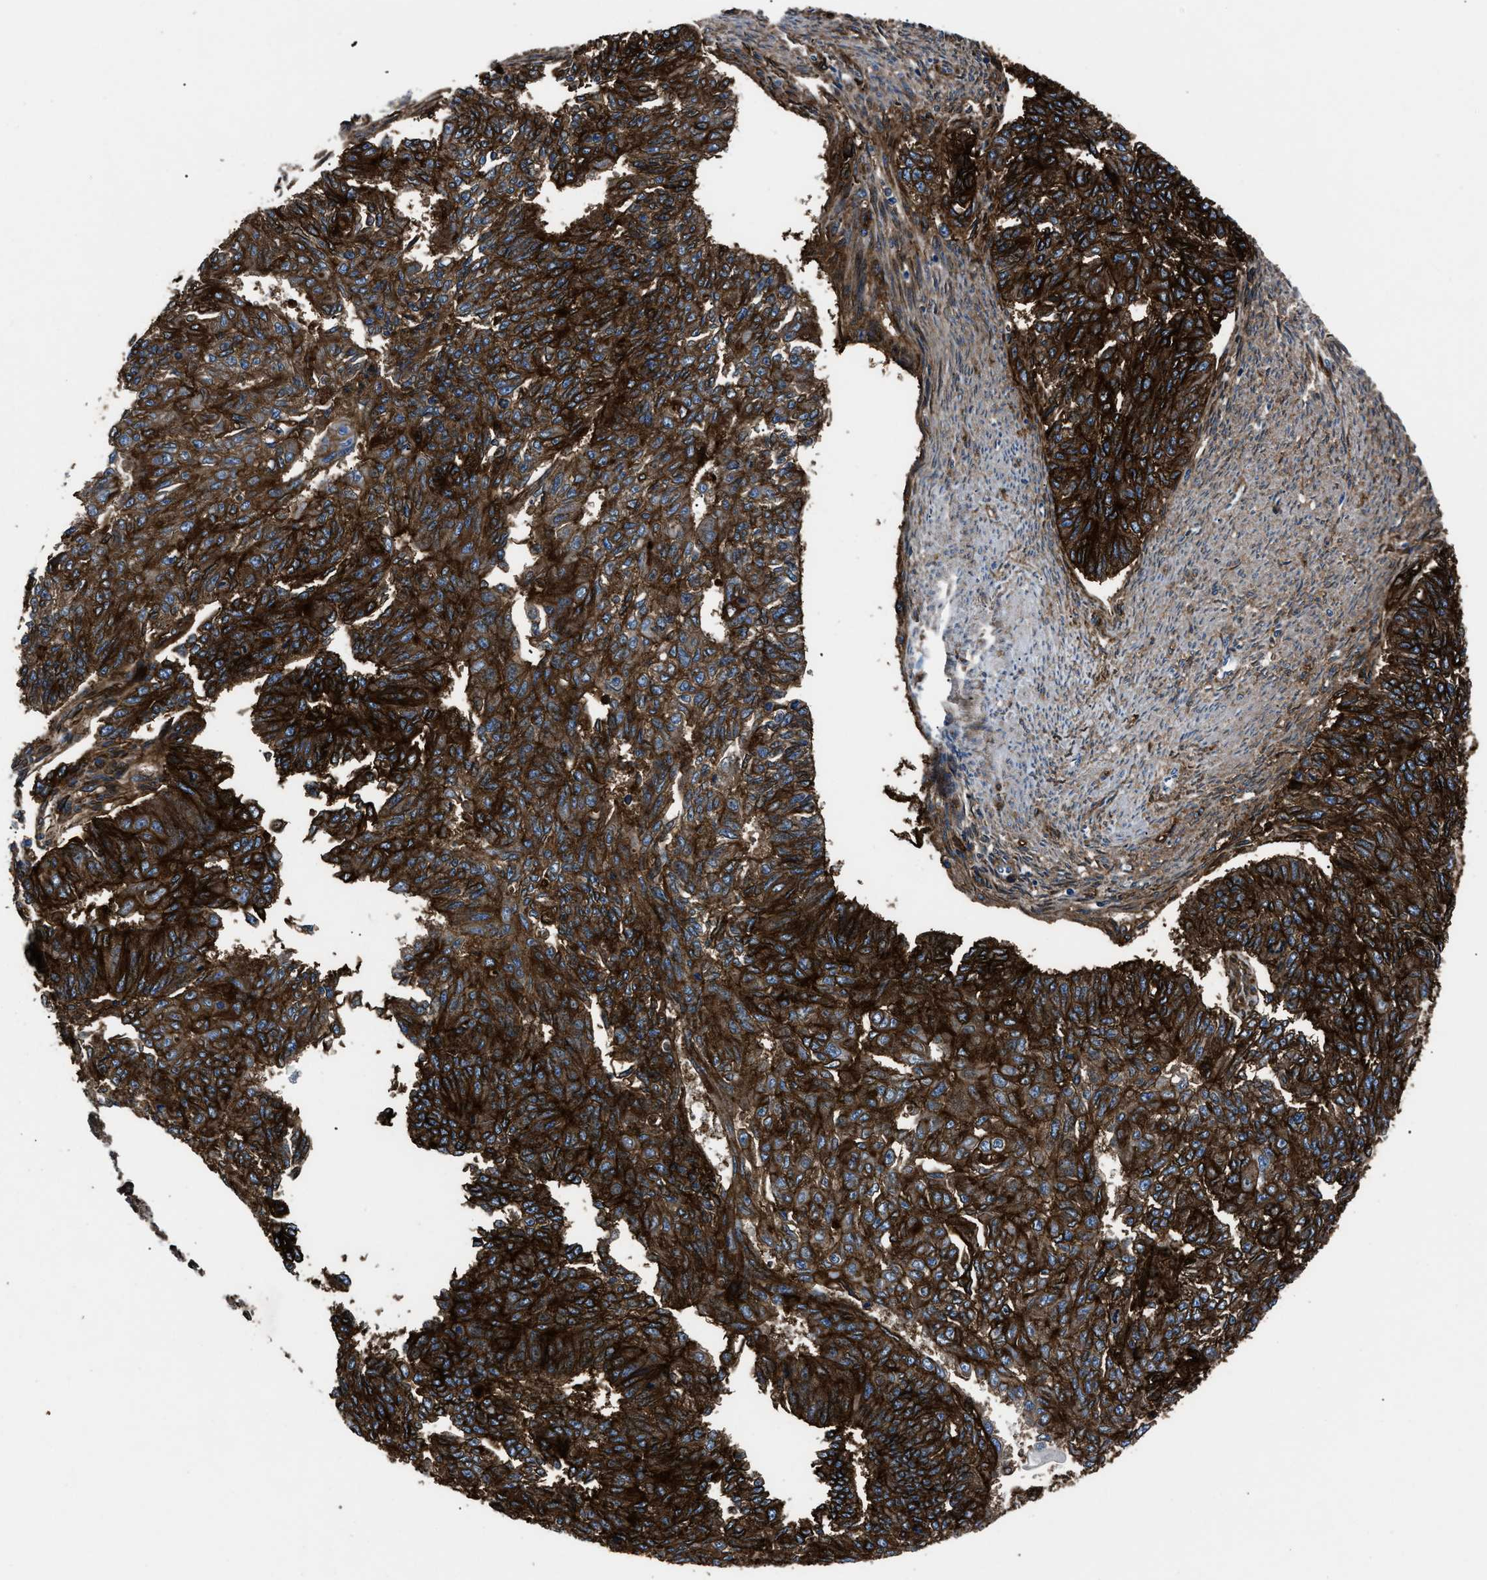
{"staining": {"intensity": "strong", "quantity": ">75%", "location": "cytoplasmic/membranous"}, "tissue": "endometrial cancer", "cell_type": "Tumor cells", "image_type": "cancer", "snomed": [{"axis": "morphology", "description": "Adenocarcinoma, NOS"}, {"axis": "topography", "description": "Endometrium"}], "caption": "This is a micrograph of immunohistochemistry (IHC) staining of endometrial cancer, which shows strong staining in the cytoplasmic/membranous of tumor cells.", "gene": "CD276", "patient": {"sex": "female", "age": 32}}